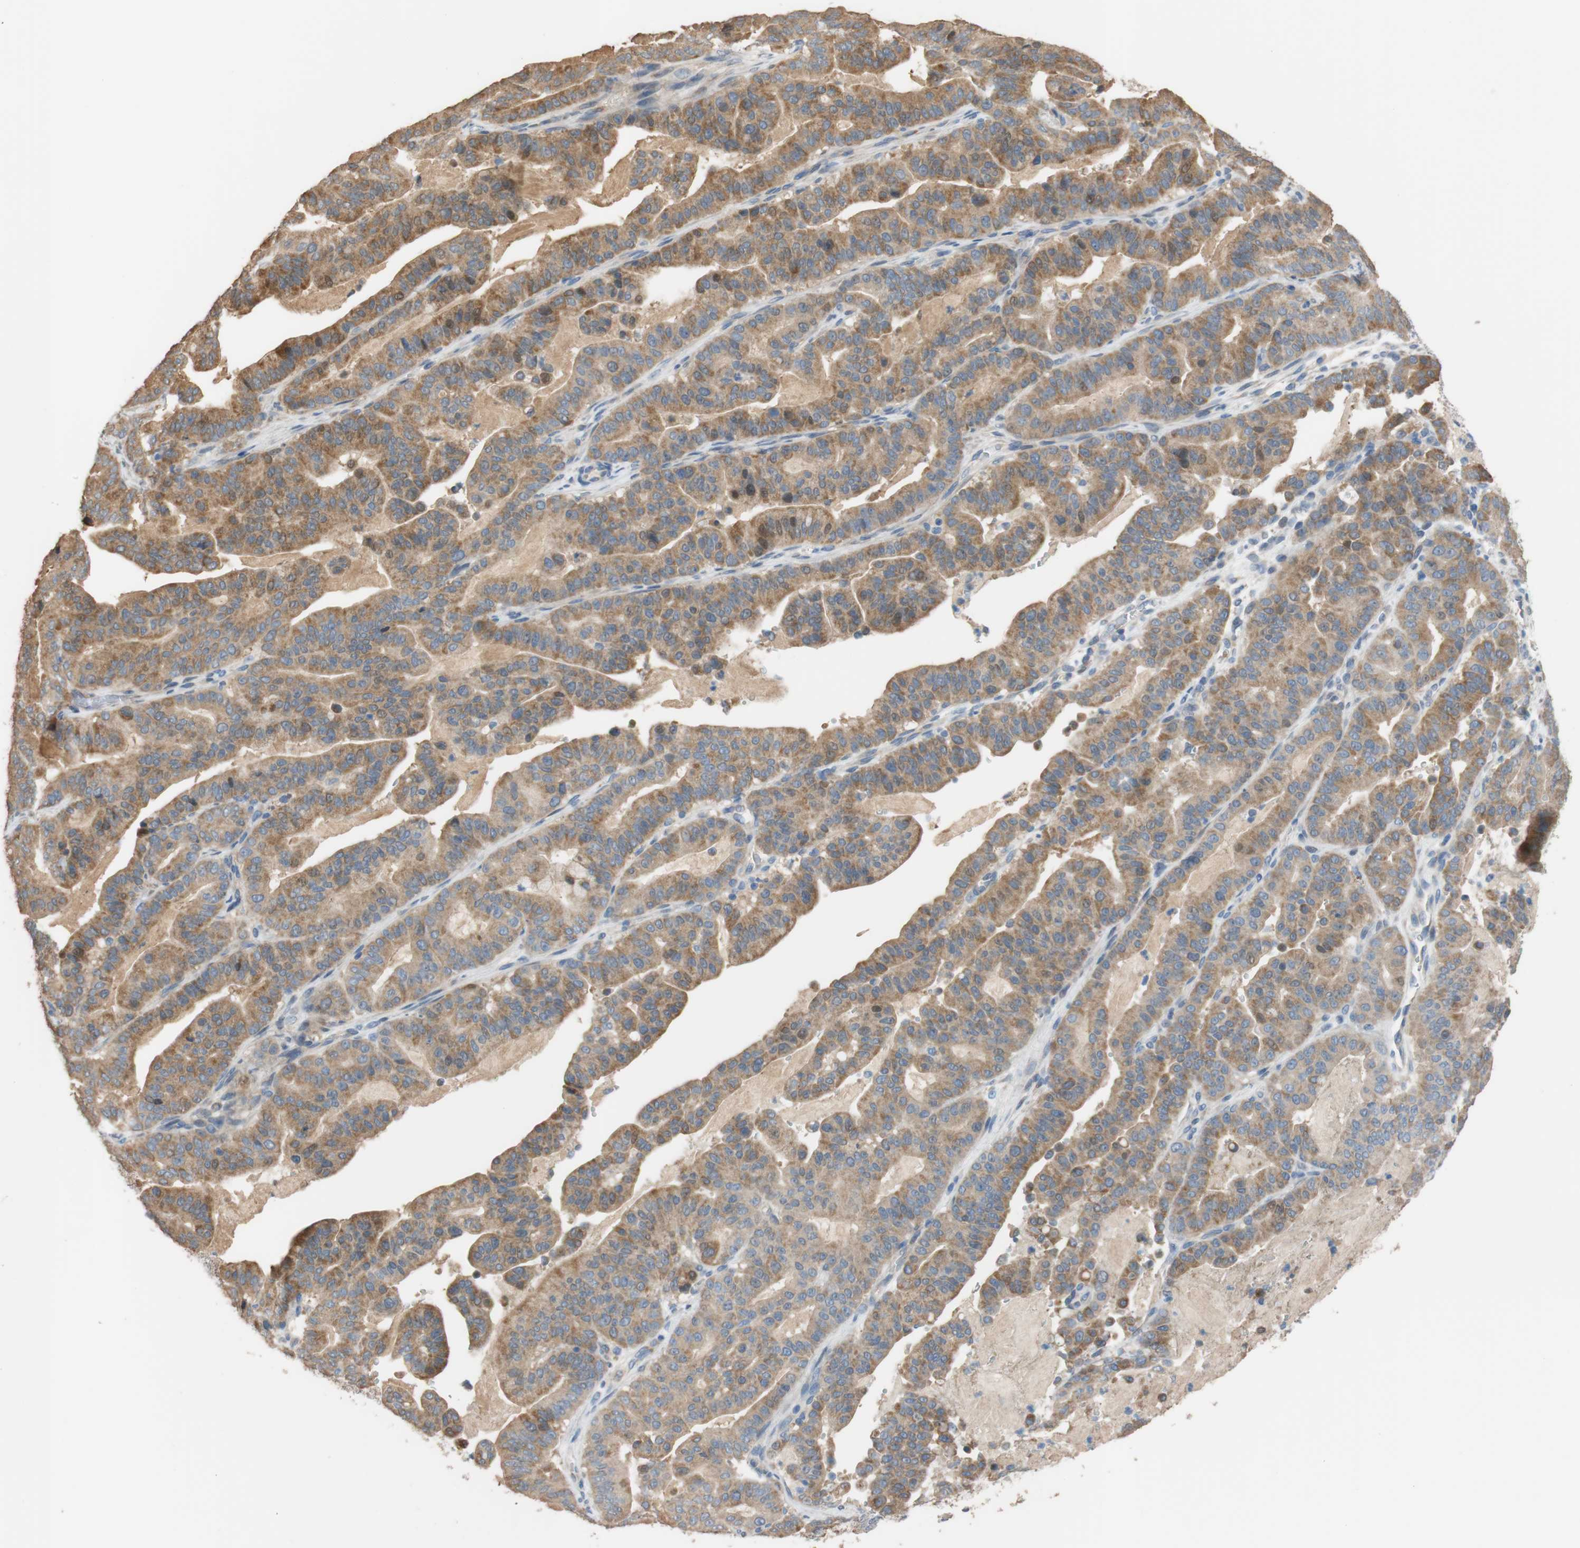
{"staining": {"intensity": "moderate", "quantity": ">75%", "location": "cytoplasmic/membranous"}, "tissue": "pancreatic cancer", "cell_type": "Tumor cells", "image_type": "cancer", "snomed": [{"axis": "morphology", "description": "Adenocarcinoma, NOS"}, {"axis": "topography", "description": "Pancreas"}], "caption": "IHC staining of adenocarcinoma (pancreatic), which exhibits medium levels of moderate cytoplasmic/membranous staining in approximately >75% of tumor cells indicating moderate cytoplasmic/membranous protein staining. The staining was performed using DAB (brown) for protein detection and nuclei were counterstained in hematoxylin (blue).", "gene": "ALDH1A2", "patient": {"sex": "male", "age": 63}}